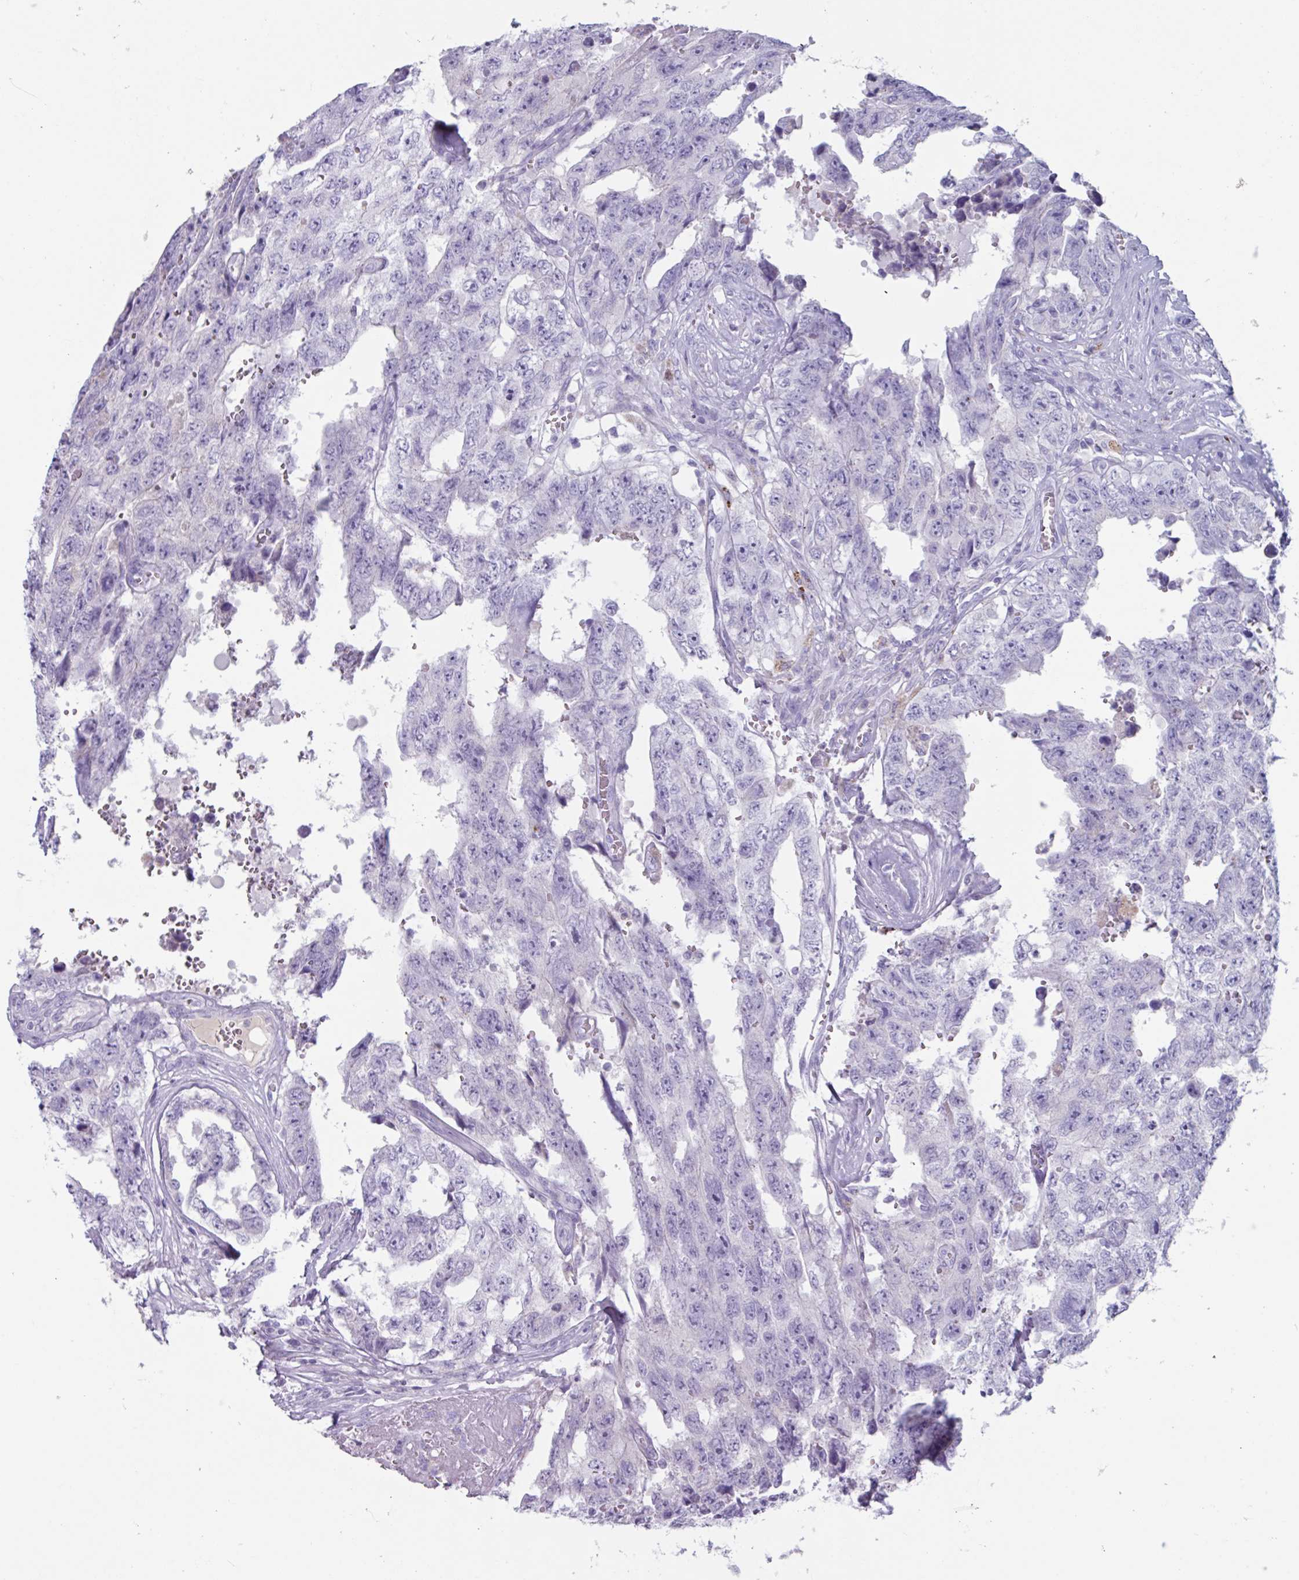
{"staining": {"intensity": "negative", "quantity": "none", "location": "none"}, "tissue": "testis cancer", "cell_type": "Tumor cells", "image_type": "cancer", "snomed": [{"axis": "morphology", "description": "Normal tissue, NOS"}, {"axis": "morphology", "description": "Carcinoma, Embryonal, NOS"}, {"axis": "topography", "description": "Testis"}, {"axis": "topography", "description": "Epididymis"}], "caption": "A micrograph of human testis cancer is negative for staining in tumor cells. (DAB IHC, high magnification).", "gene": "OR2T10", "patient": {"sex": "male", "age": 25}}